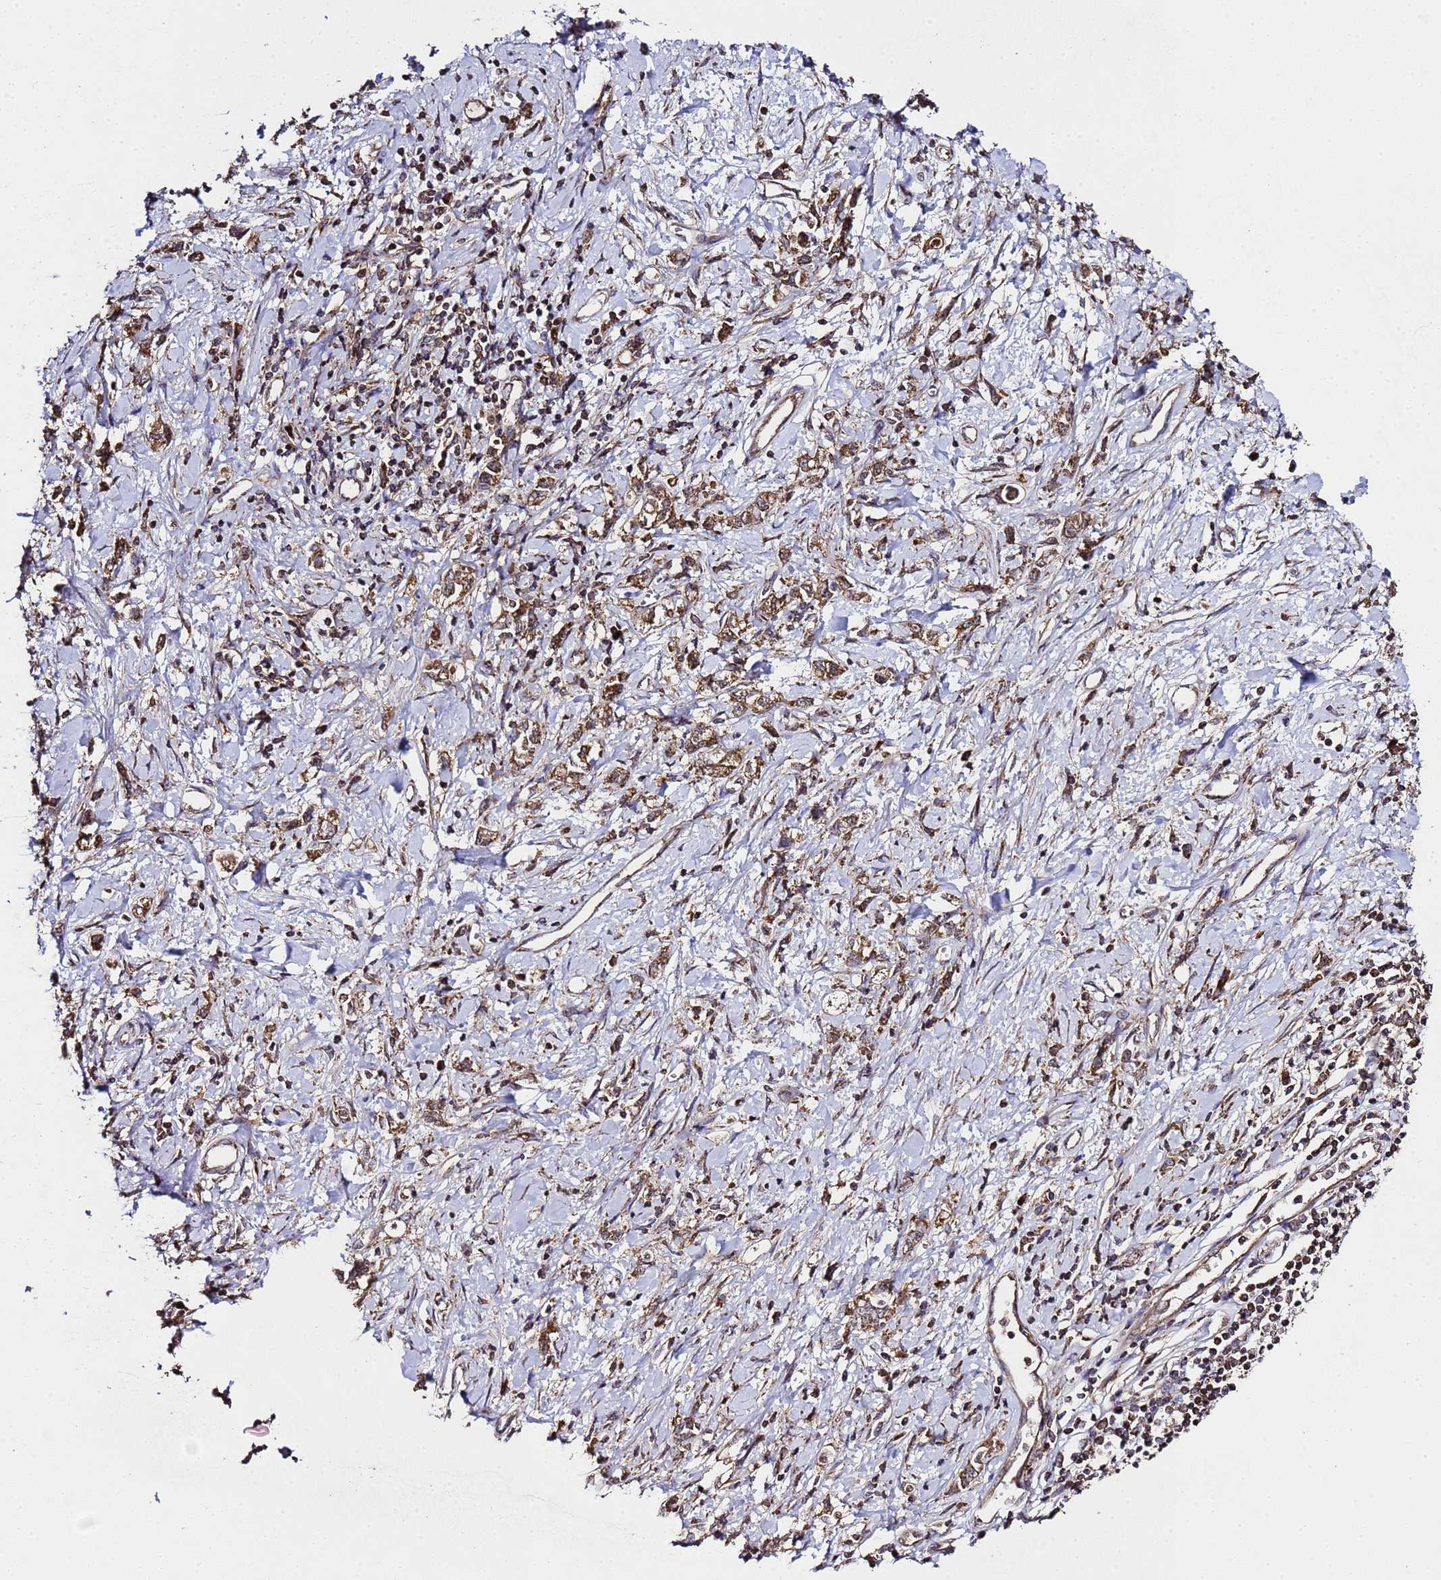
{"staining": {"intensity": "strong", "quantity": ">75%", "location": "cytoplasmic/membranous"}, "tissue": "stomach cancer", "cell_type": "Tumor cells", "image_type": "cancer", "snomed": [{"axis": "morphology", "description": "Adenocarcinoma, NOS"}, {"axis": "topography", "description": "Stomach"}], "caption": "Stomach cancer (adenocarcinoma) stained with DAB (3,3'-diaminobenzidine) IHC displays high levels of strong cytoplasmic/membranous expression in approximately >75% of tumor cells.", "gene": "HSPBAP1", "patient": {"sex": "female", "age": 76}}